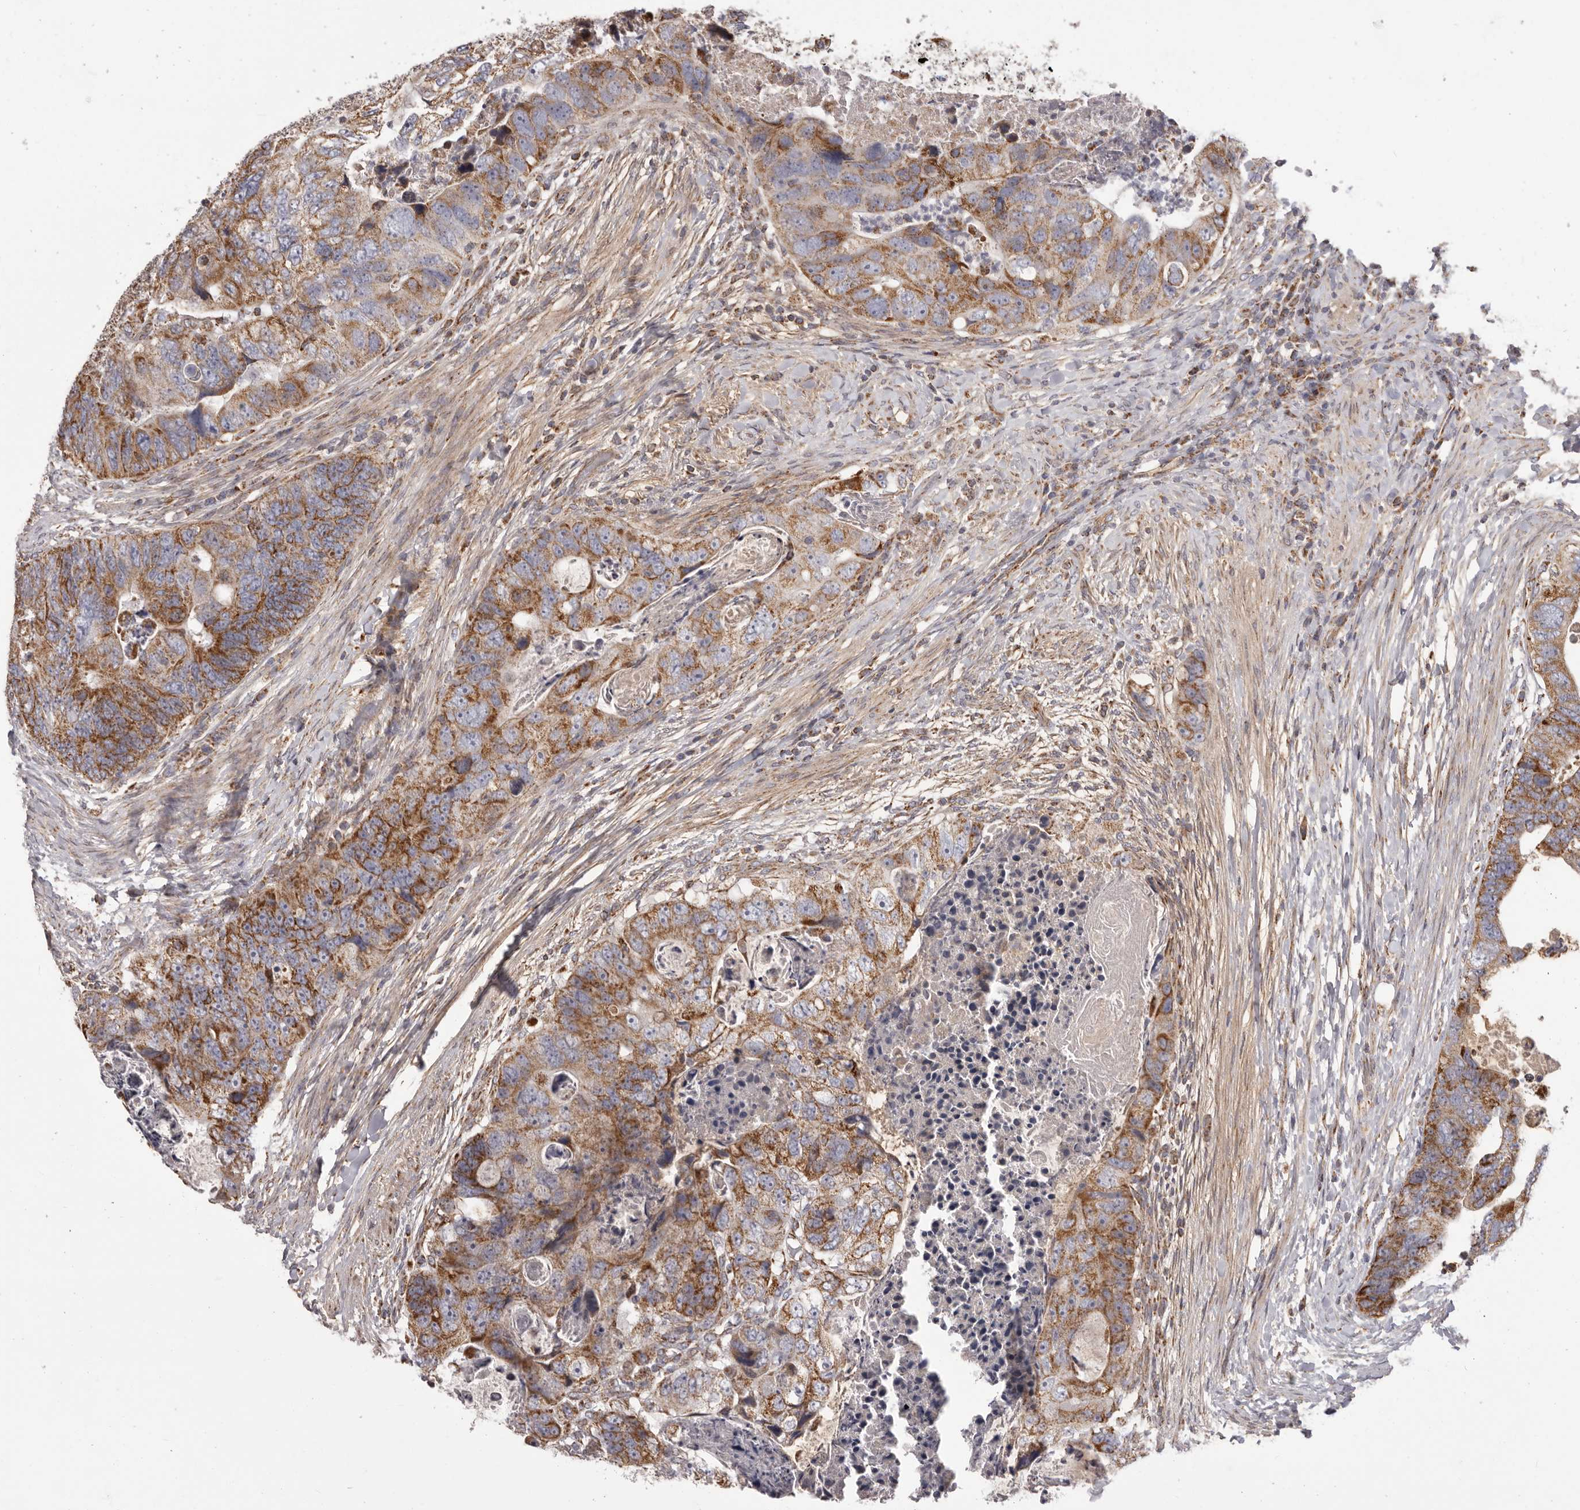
{"staining": {"intensity": "moderate", "quantity": ">75%", "location": "cytoplasmic/membranous"}, "tissue": "colorectal cancer", "cell_type": "Tumor cells", "image_type": "cancer", "snomed": [{"axis": "morphology", "description": "Adenocarcinoma, NOS"}, {"axis": "topography", "description": "Rectum"}], "caption": "Immunohistochemistry photomicrograph of neoplastic tissue: colorectal cancer (adenocarcinoma) stained using immunohistochemistry reveals medium levels of moderate protein expression localized specifically in the cytoplasmic/membranous of tumor cells, appearing as a cytoplasmic/membranous brown color.", "gene": "CHRM2", "patient": {"sex": "male", "age": 59}}